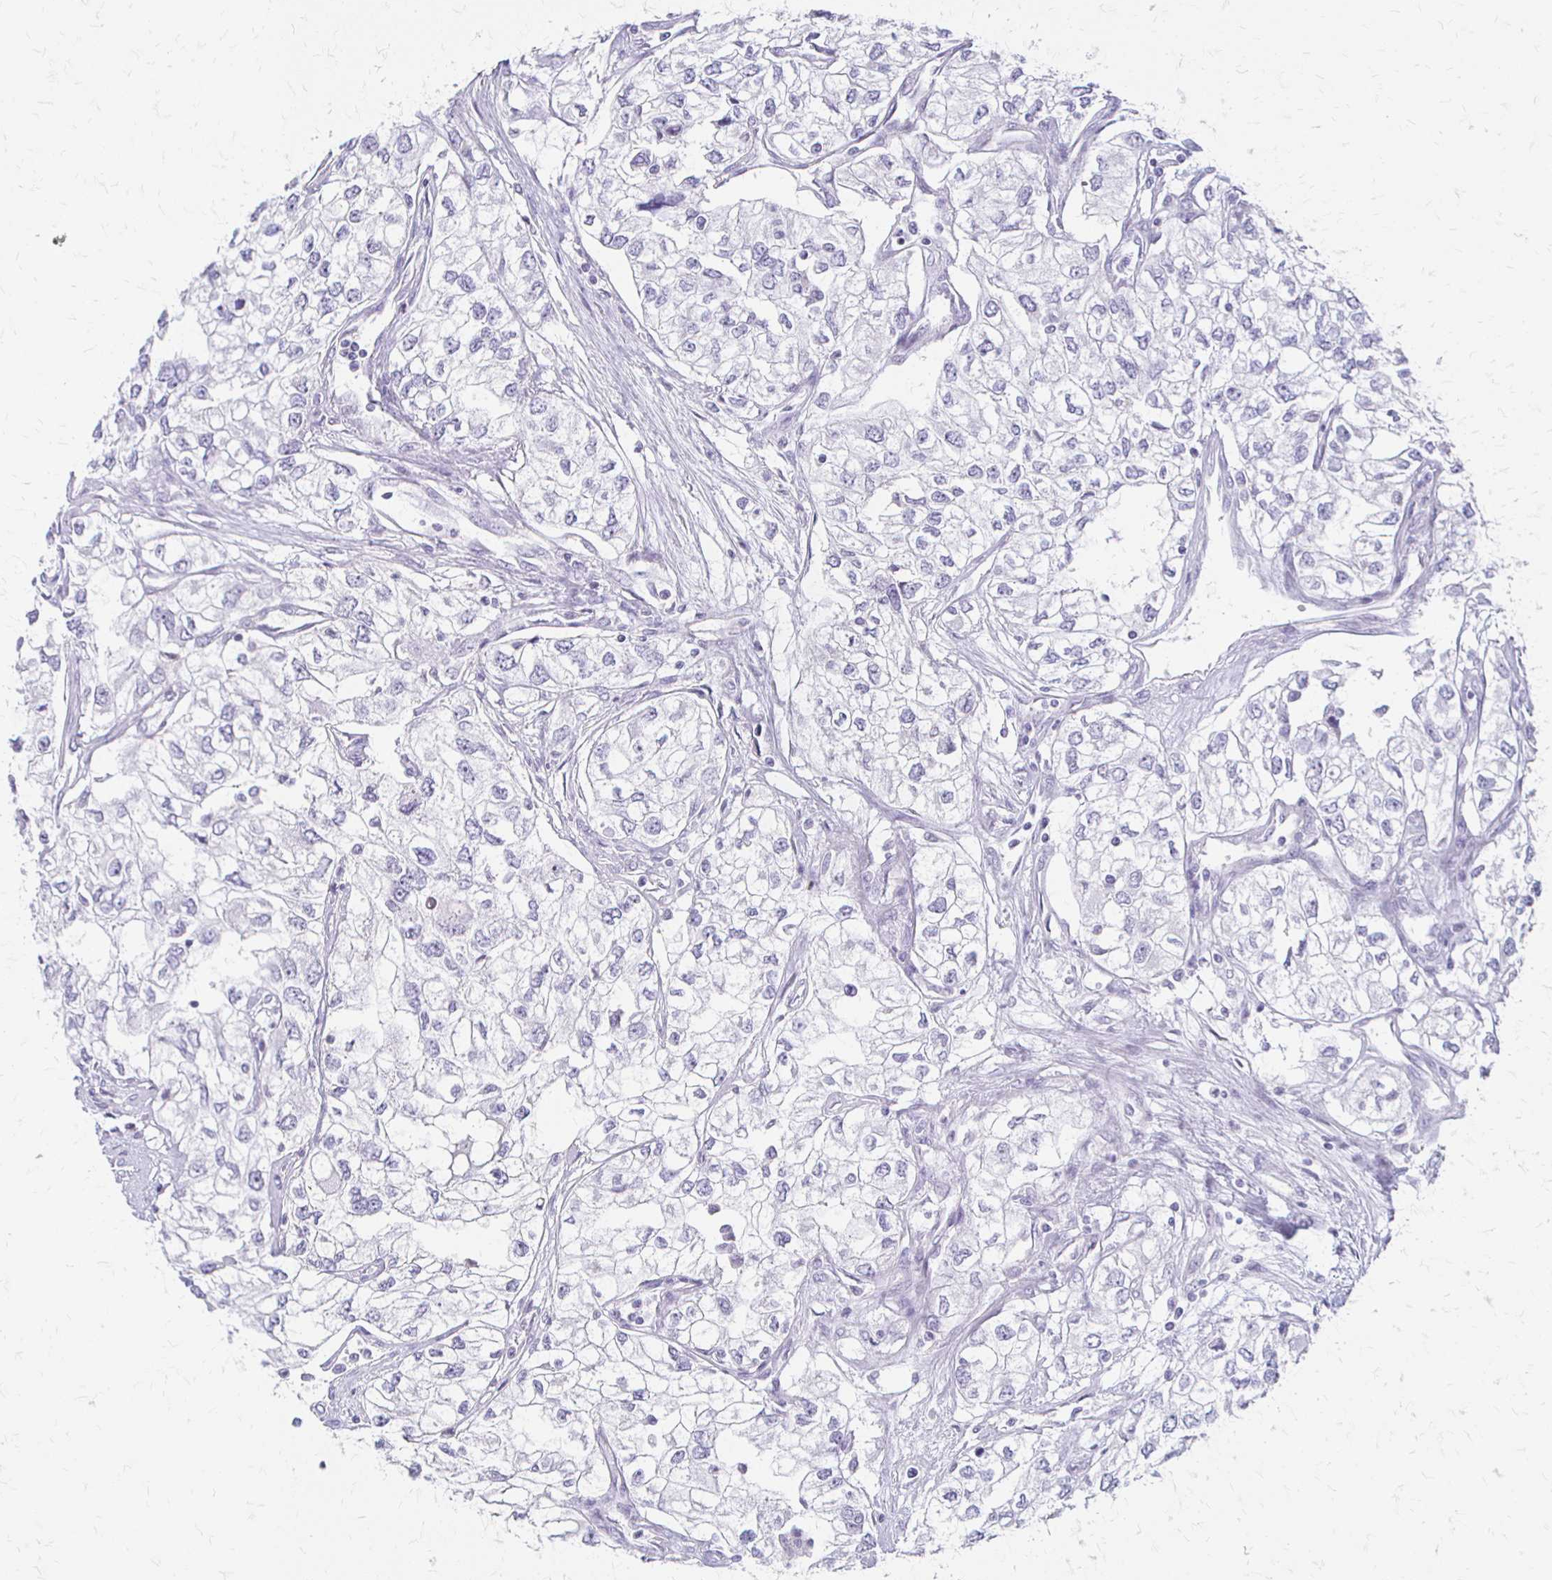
{"staining": {"intensity": "negative", "quantity": "none", "location": "none"}, "tissue": "renal cancer", "cell_type": "Tumor cells", "image_type": "cancer", "snomed": [{"axis": "morphology", "description": "Adenocarcinoma, NOS"}, {"axis": "topography", "description": "Kidney"}], "caption": "IHC micrograph of renal cancer stained for a protein (brown), which displays no expression in tumor cells.", "gene": "ACP5", "patient": {"sex": "female", "age": 59}}